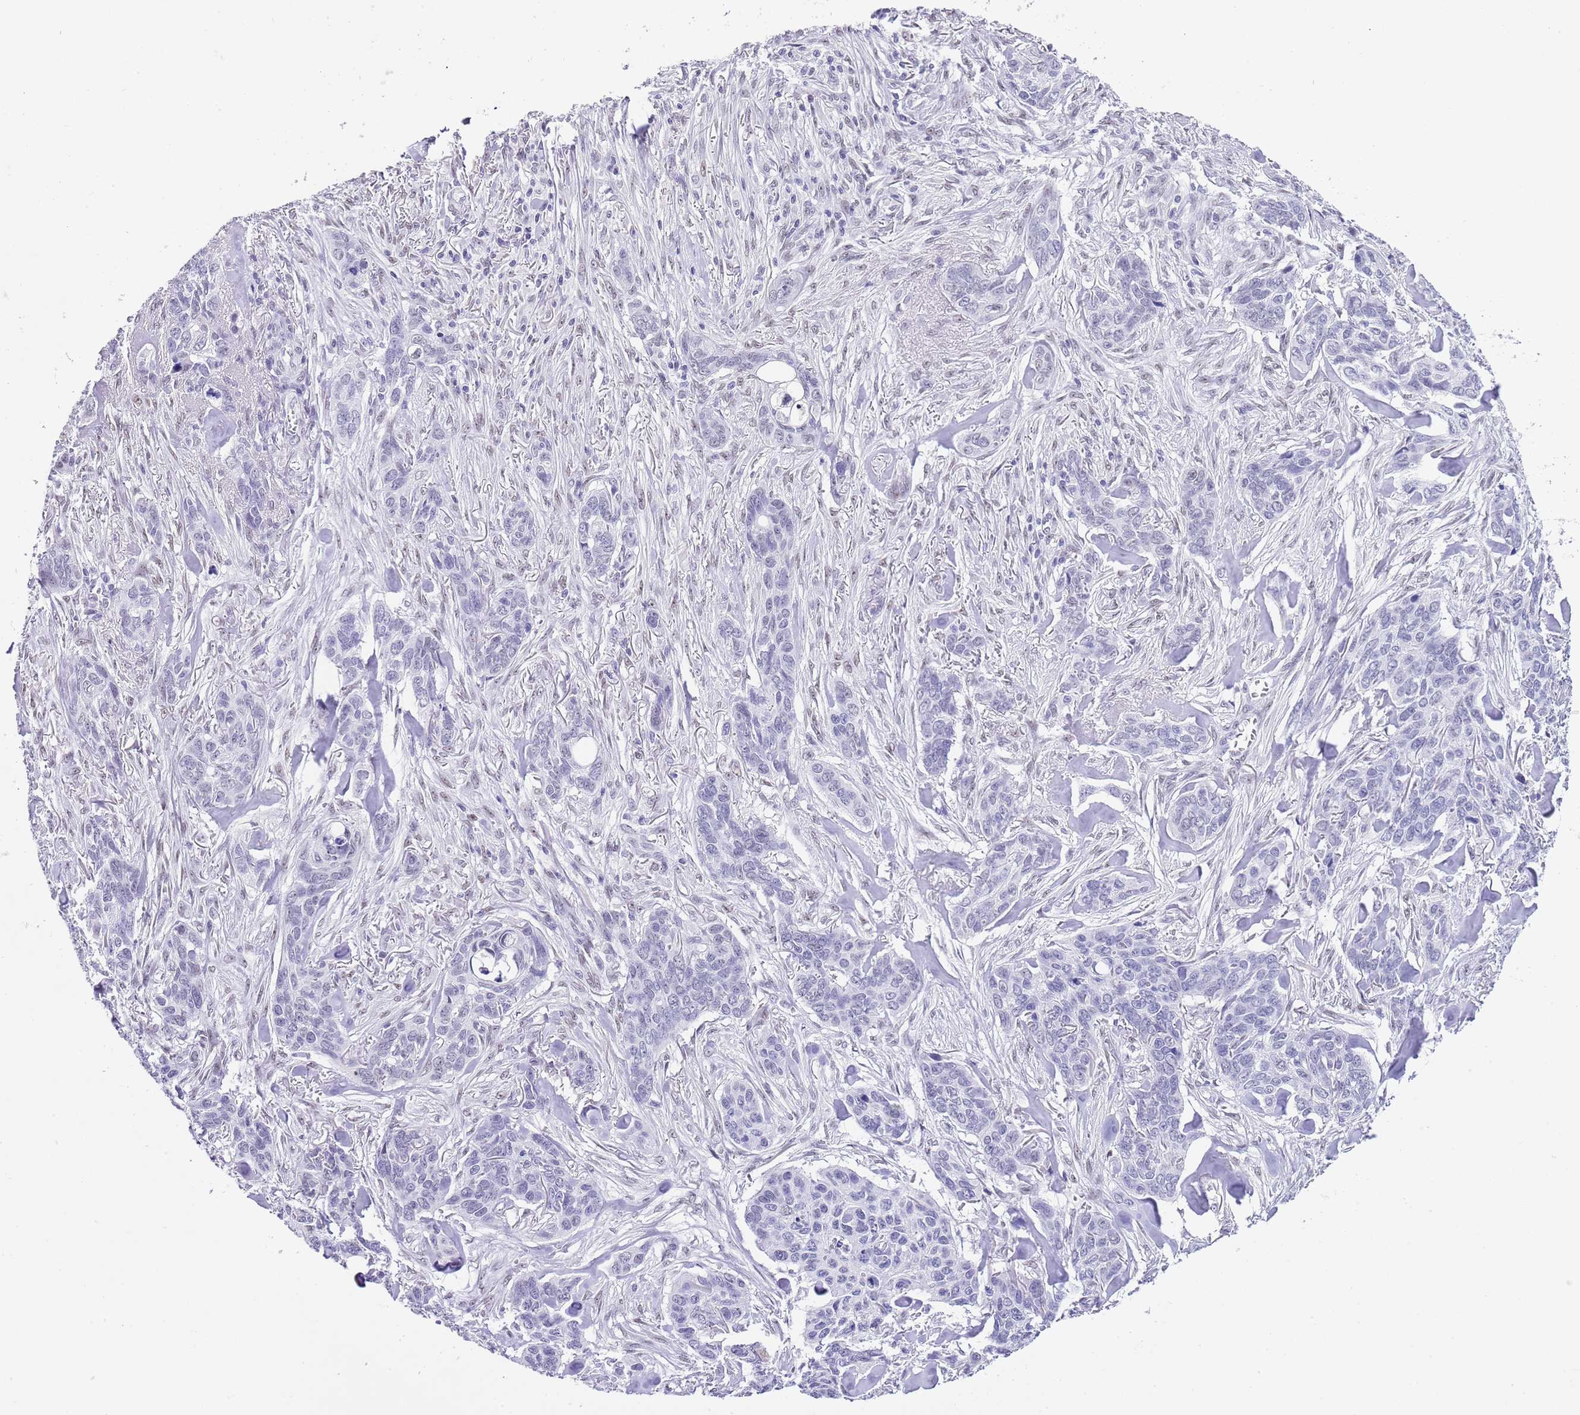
{"staining": {"intensity": "negative", "quantity": "none", "location": "none"}, "tissue": "skin cancer", "cell_type": "Tumor cells", "image_type": "cancer", "snomed": [{"axis": "morphology", "description": "Basal cell carcinoma"}, {"axis": "topography", "description": "Skin"}], "caption": "Immunohistochemical staining of skin cancer (basal cell carcinoma) displays no significant positivity in tumor cells.", "gene": "NOP56", "patient": {"sex": "male", "age": 86}}